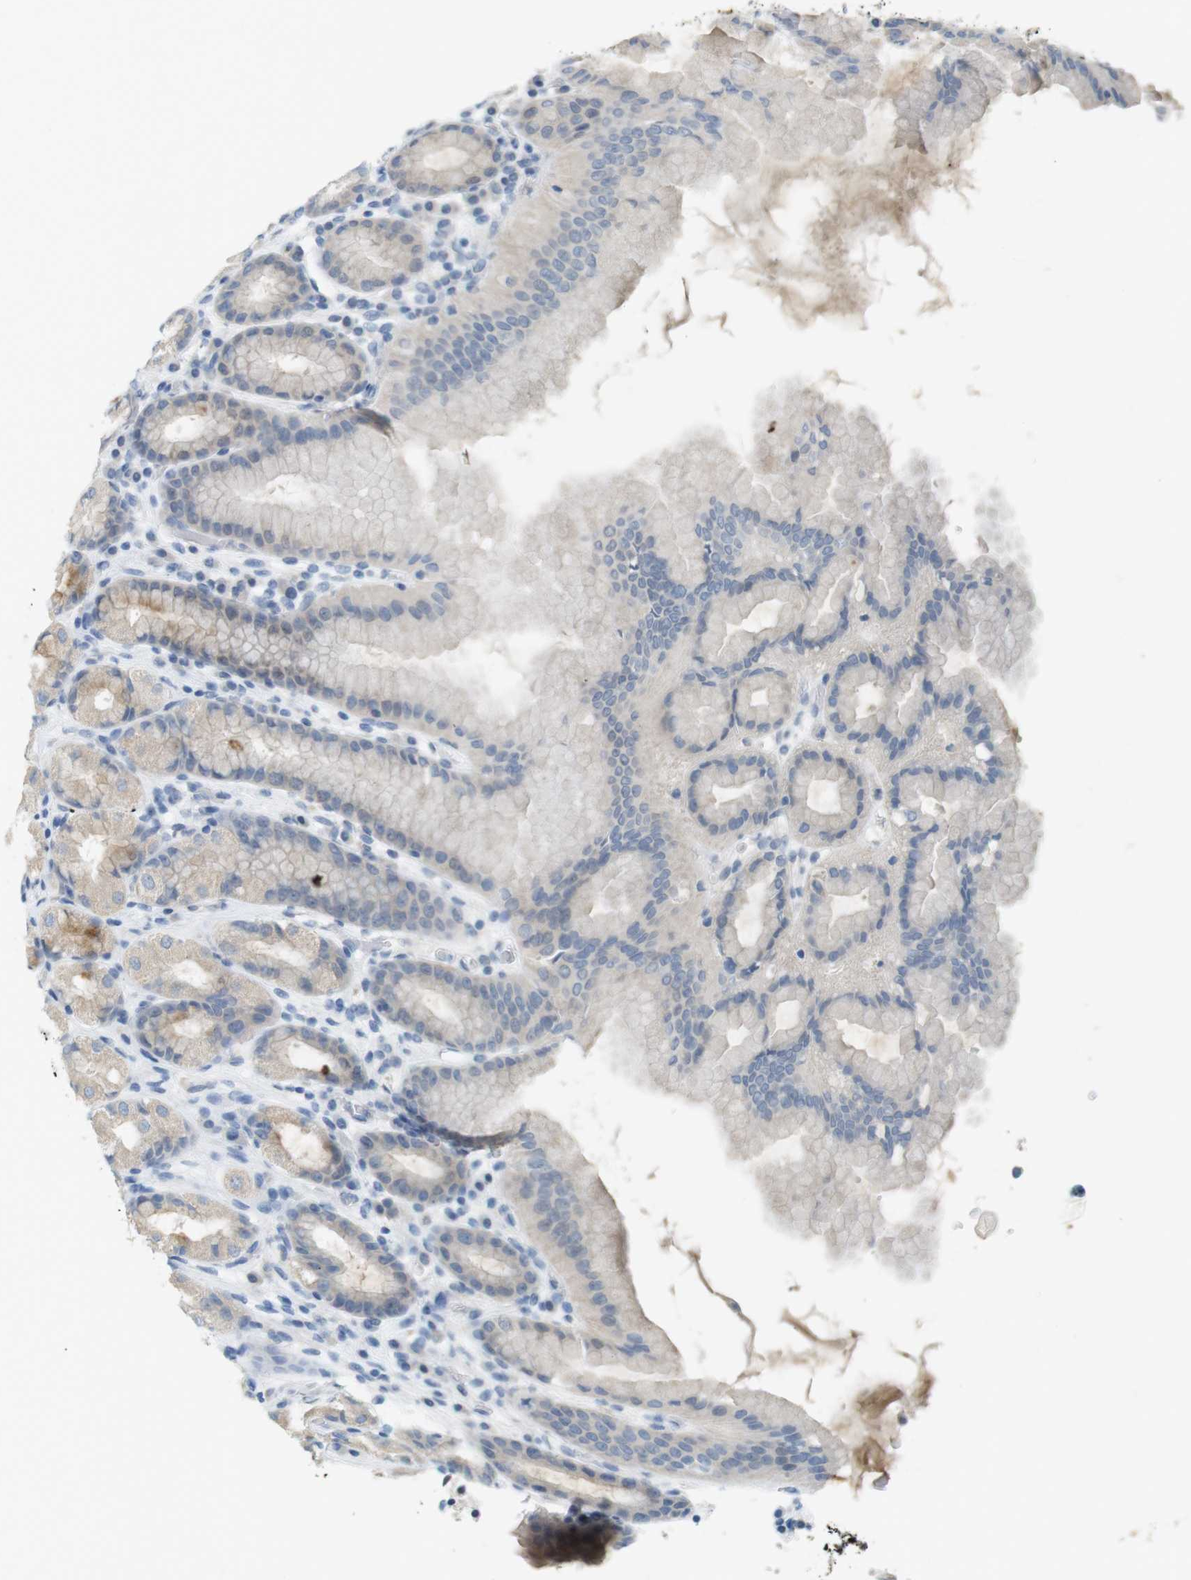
{"staining": {"intensity": "weak", "quantity": "25%-75%", "location": "cytoplasmic/membranous"}, "tissue": "stomach", "cell_type": "Glandular cells", "image_type": "normal", "snomed": [{"axis": "morphology", "description": "Normal tissue, NOS"}, {"axis": "topography", "description": "Stomach, upper"}], "caption": "Glandular cells show low levels of weak cytoplasmic/membranous staining in approximately 25%-75% of cells in unremarkable human stomach.", "gene": "MUC5B", "patient": {"sex": "male", "age": 68}}